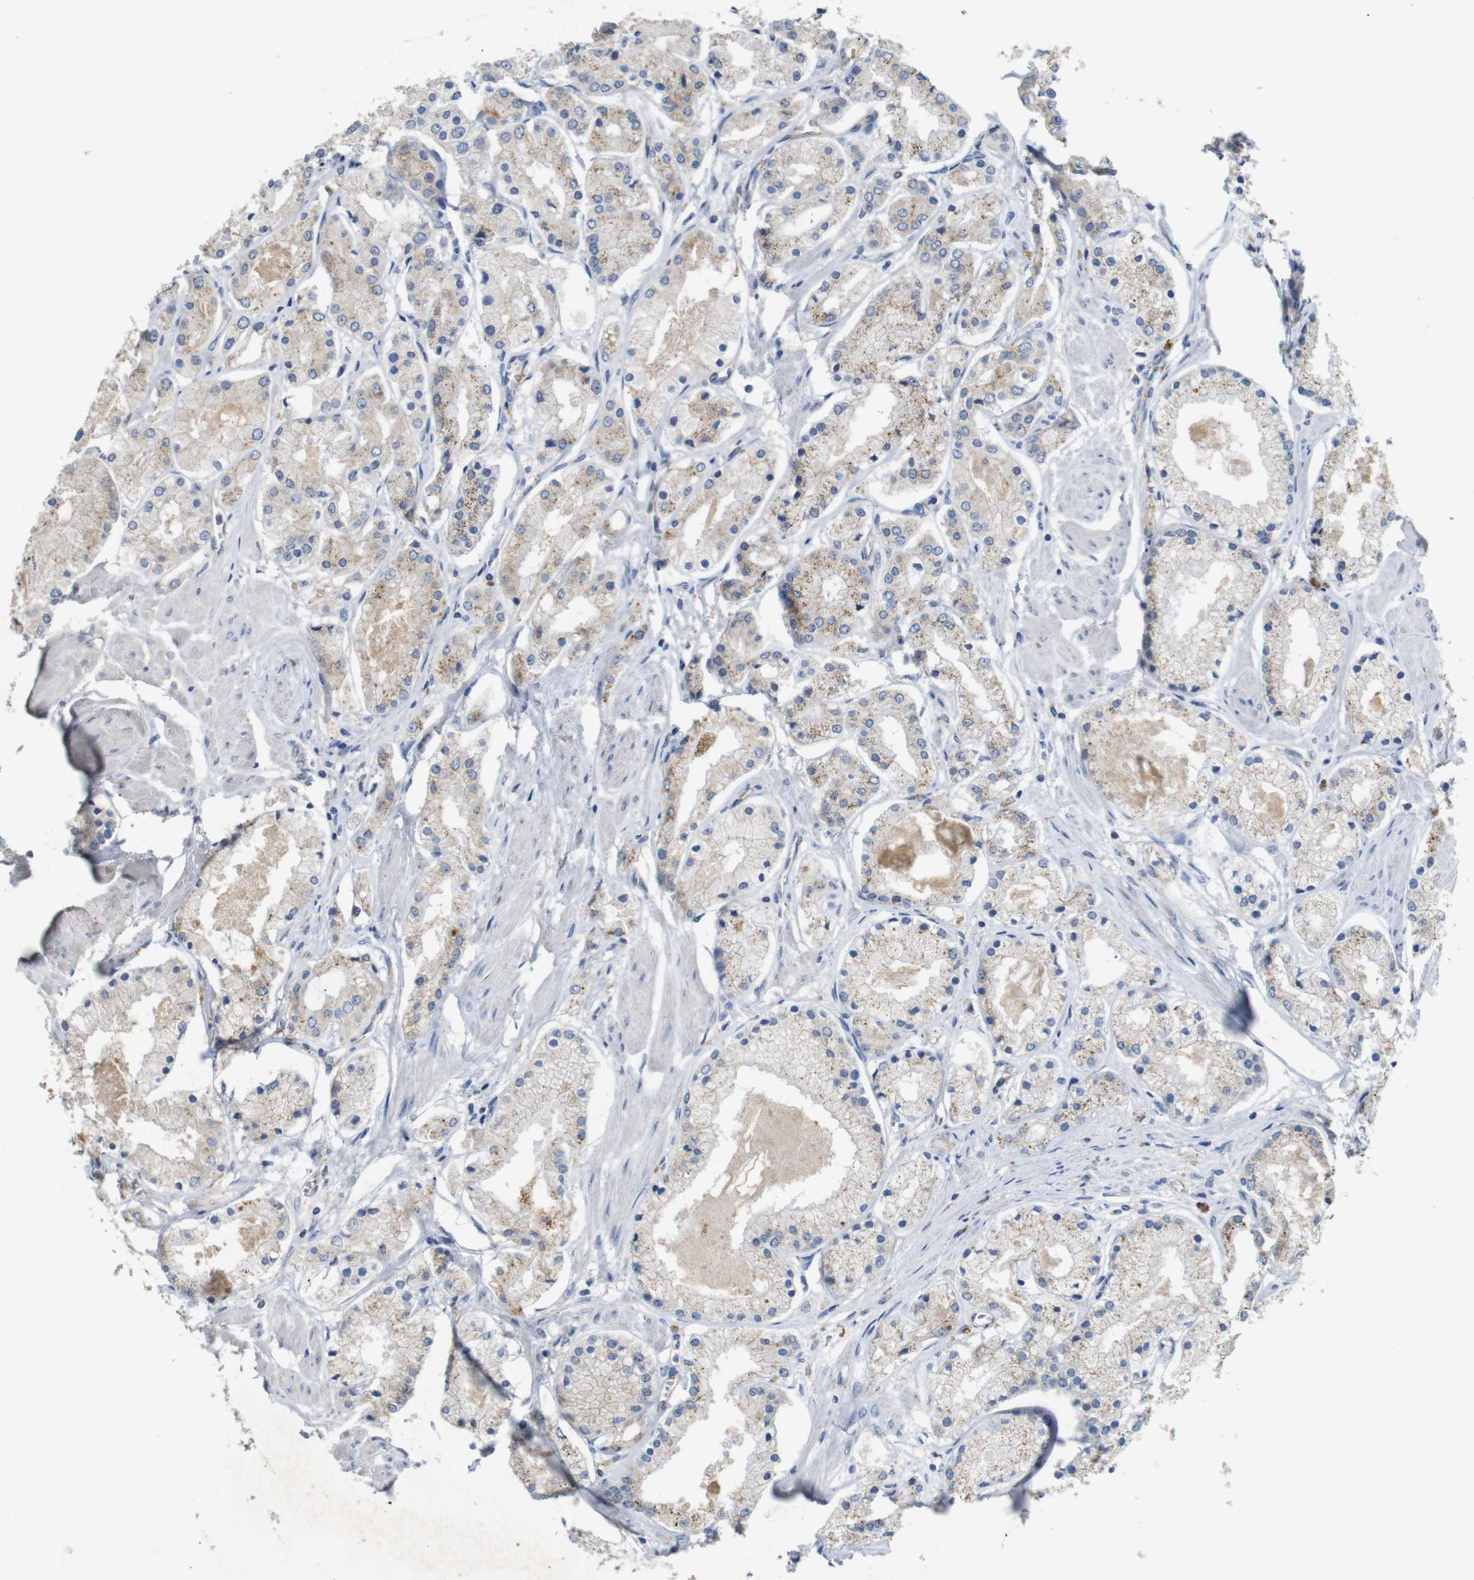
{"staining": {"intensity": "weak", "quantity": "25%-75%", "location": "cytoplasmic/membranous"}, "tissue": "prostate cancer", "cell_type": "Tumor cells", "image_type": "cancer", "snomed": [{"axis": "morphology", "description": "Adenocarcinoma, High grade"}, {"axis": "topography", "description": "Prostate"}], "caption": "Tumor cells show low levels of weak cytoplasmic/membranous expression in about 25%-75% of cells in adenocarcinoma (high-grade) (prostate). (DAB IHC with brightfield microscopy, high magnification).", "gene": "NHLRC3", "patient": {"sex": "male", "age": 66}}